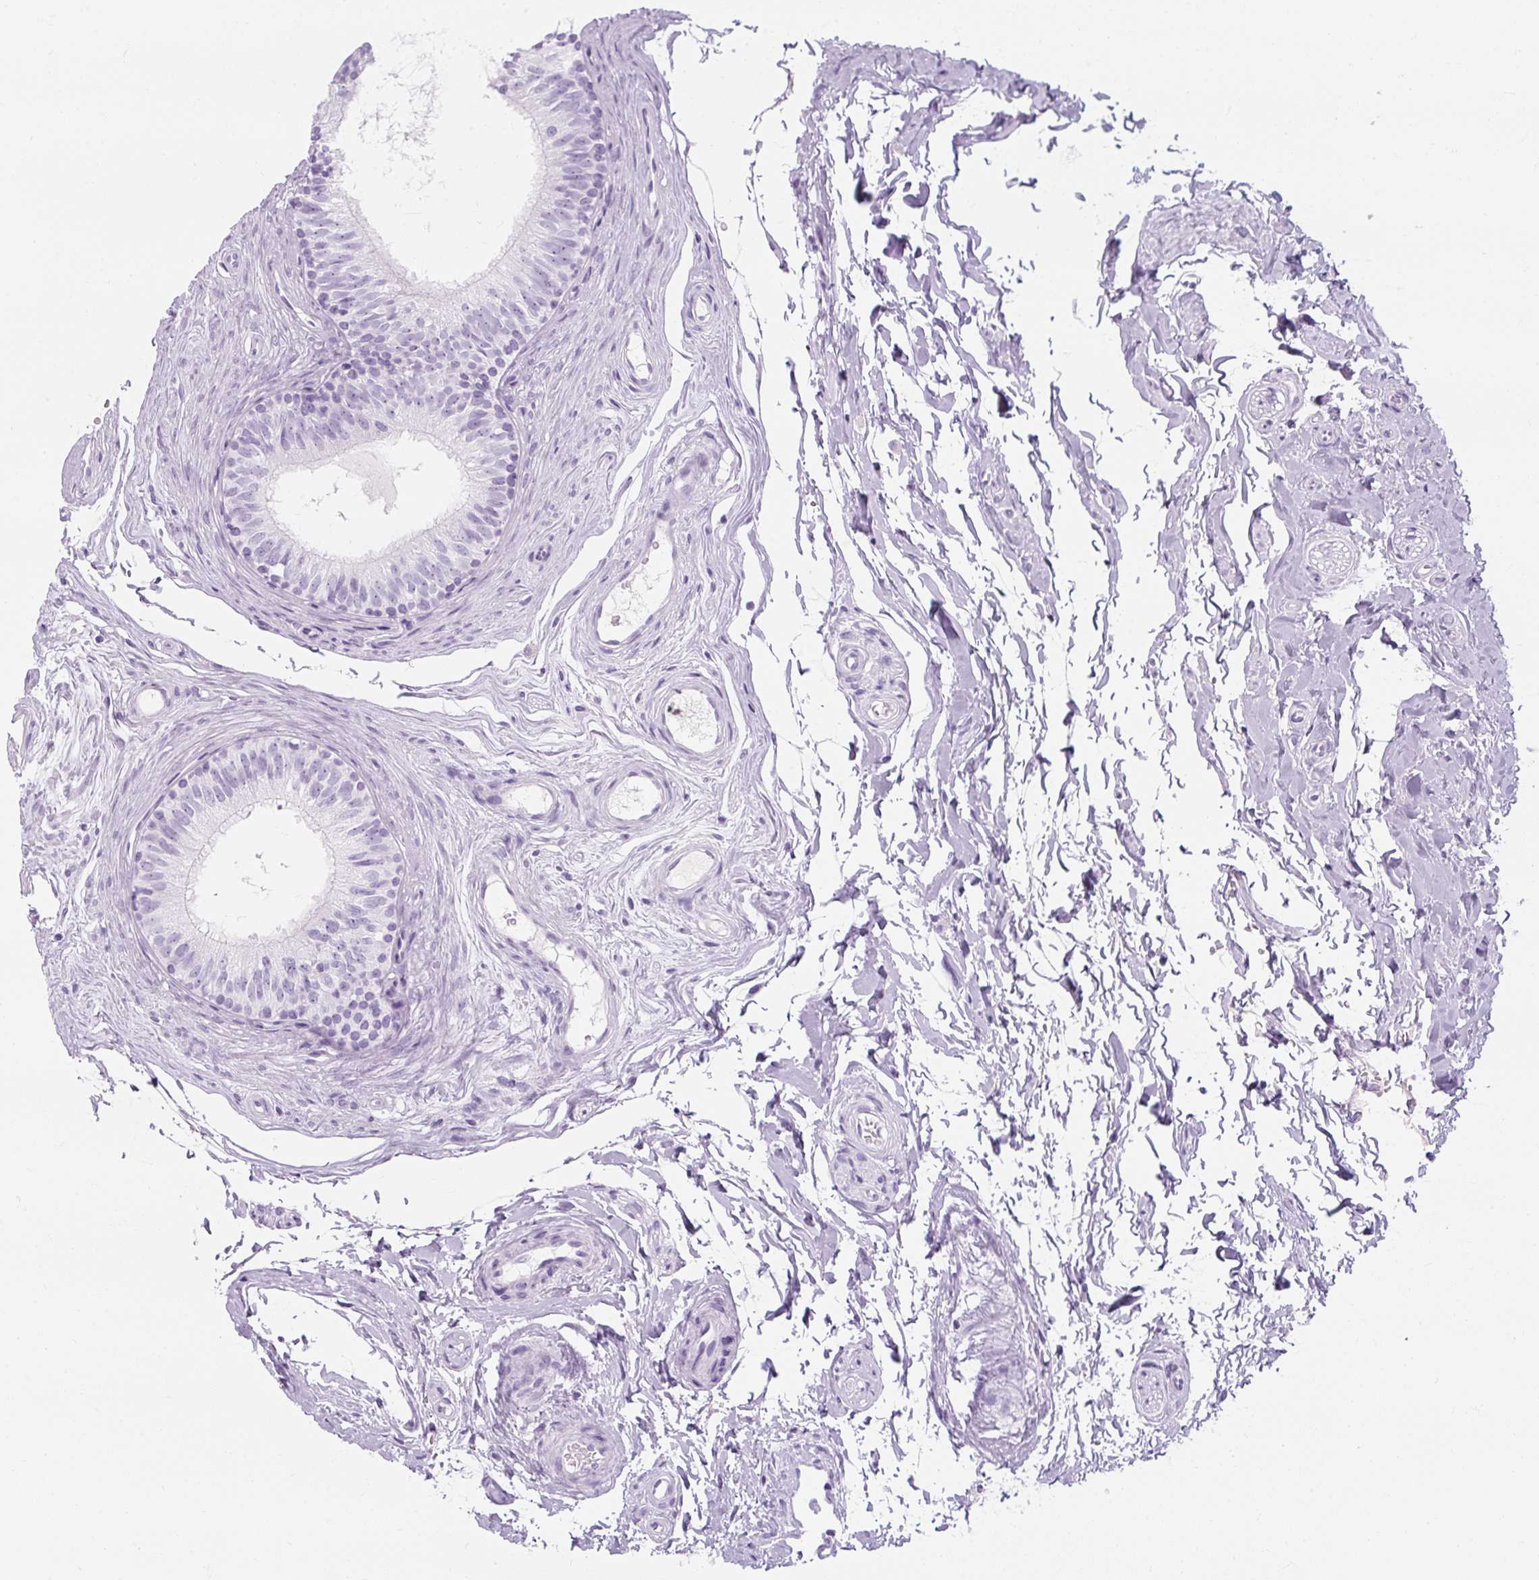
{"staining": {"intensity": "negative", "quantity": "none", "location": "none"}, "tissue": "epididymis", "cell_type": "Glandular cells", "image_type": "normal", "snomed": [{"axis": "morphology", "description": "Normal tissue, NOS"}, {"axis": "topography", "description": "Epididymis"}], "caption": "Immunohistochemistry (IHC) micrograph of benign epididymis: human epididymis stained with DAB (3,3'-diaminobenzidine) reveals no significant protein positivity in glandular cells. (Stains: DAB (3,3'-diaminobenzidine) immunohistochemistry with hematoxylin counter stain, Microscopy: brightfield microscopy at high magnification).", "gene": "TIGD2", "patient": {"sex": "male", "age": 45}}